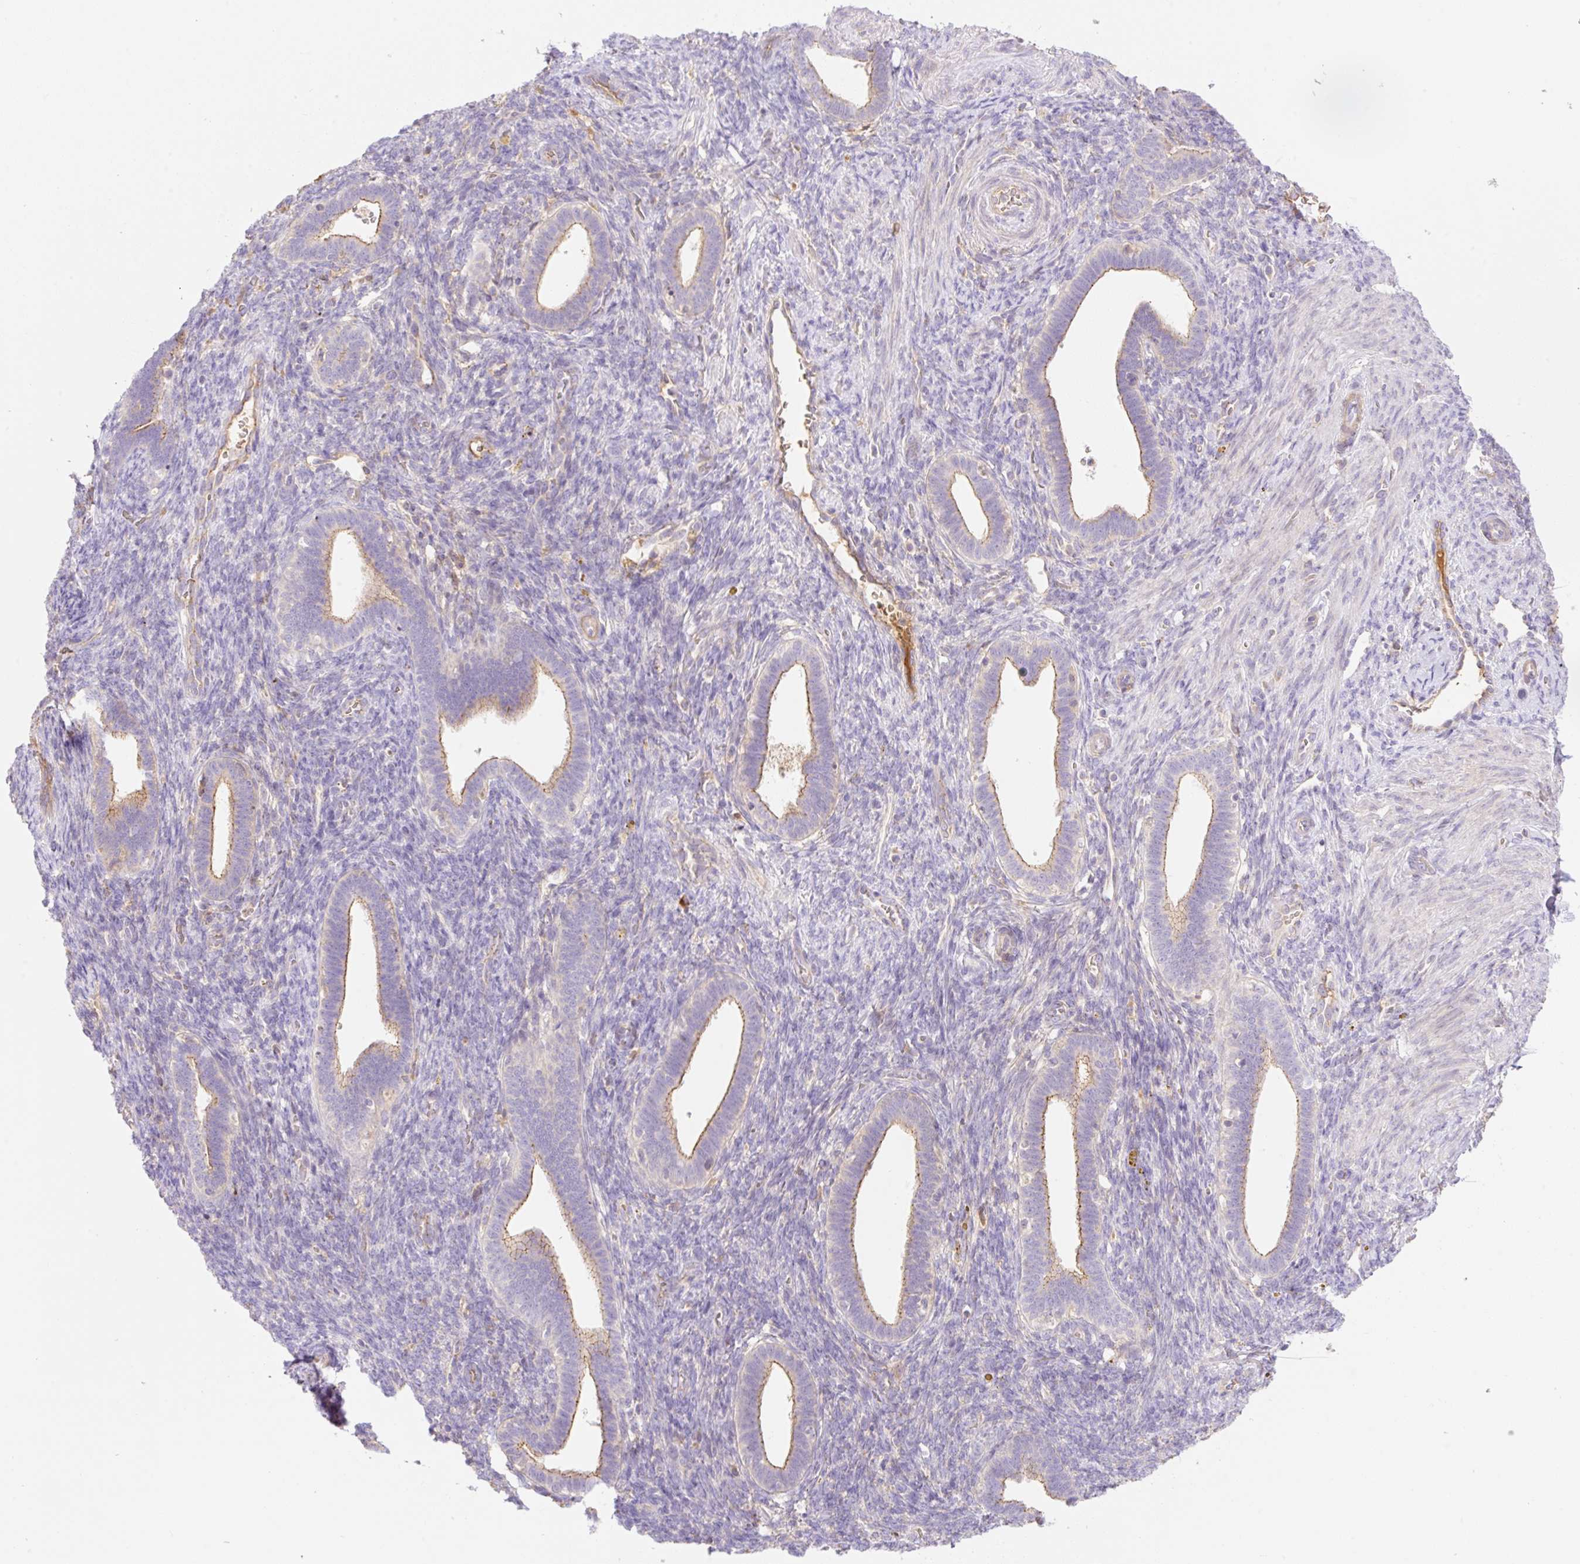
{"staining": {"intensity": "negative", "quantity": "none", "location": "none"}, "tissue": "endometrium", "cell_type": "Cells in endometrial stroma", "image_type": "normal", "snomed": [{"axis": "morphology", "description": "Normal tissue, NOS"}, {"axis": "topography", "description": "Endometrium"}], "caption": "There is no significant expression in cells in endometrial stroma of endometrium. (DAB (3,3'-diaminobenzidine) IHC with hematoxylin counter stain).", "gene": "DENND5A", "patient": {"sex": "female", "age": 34}}